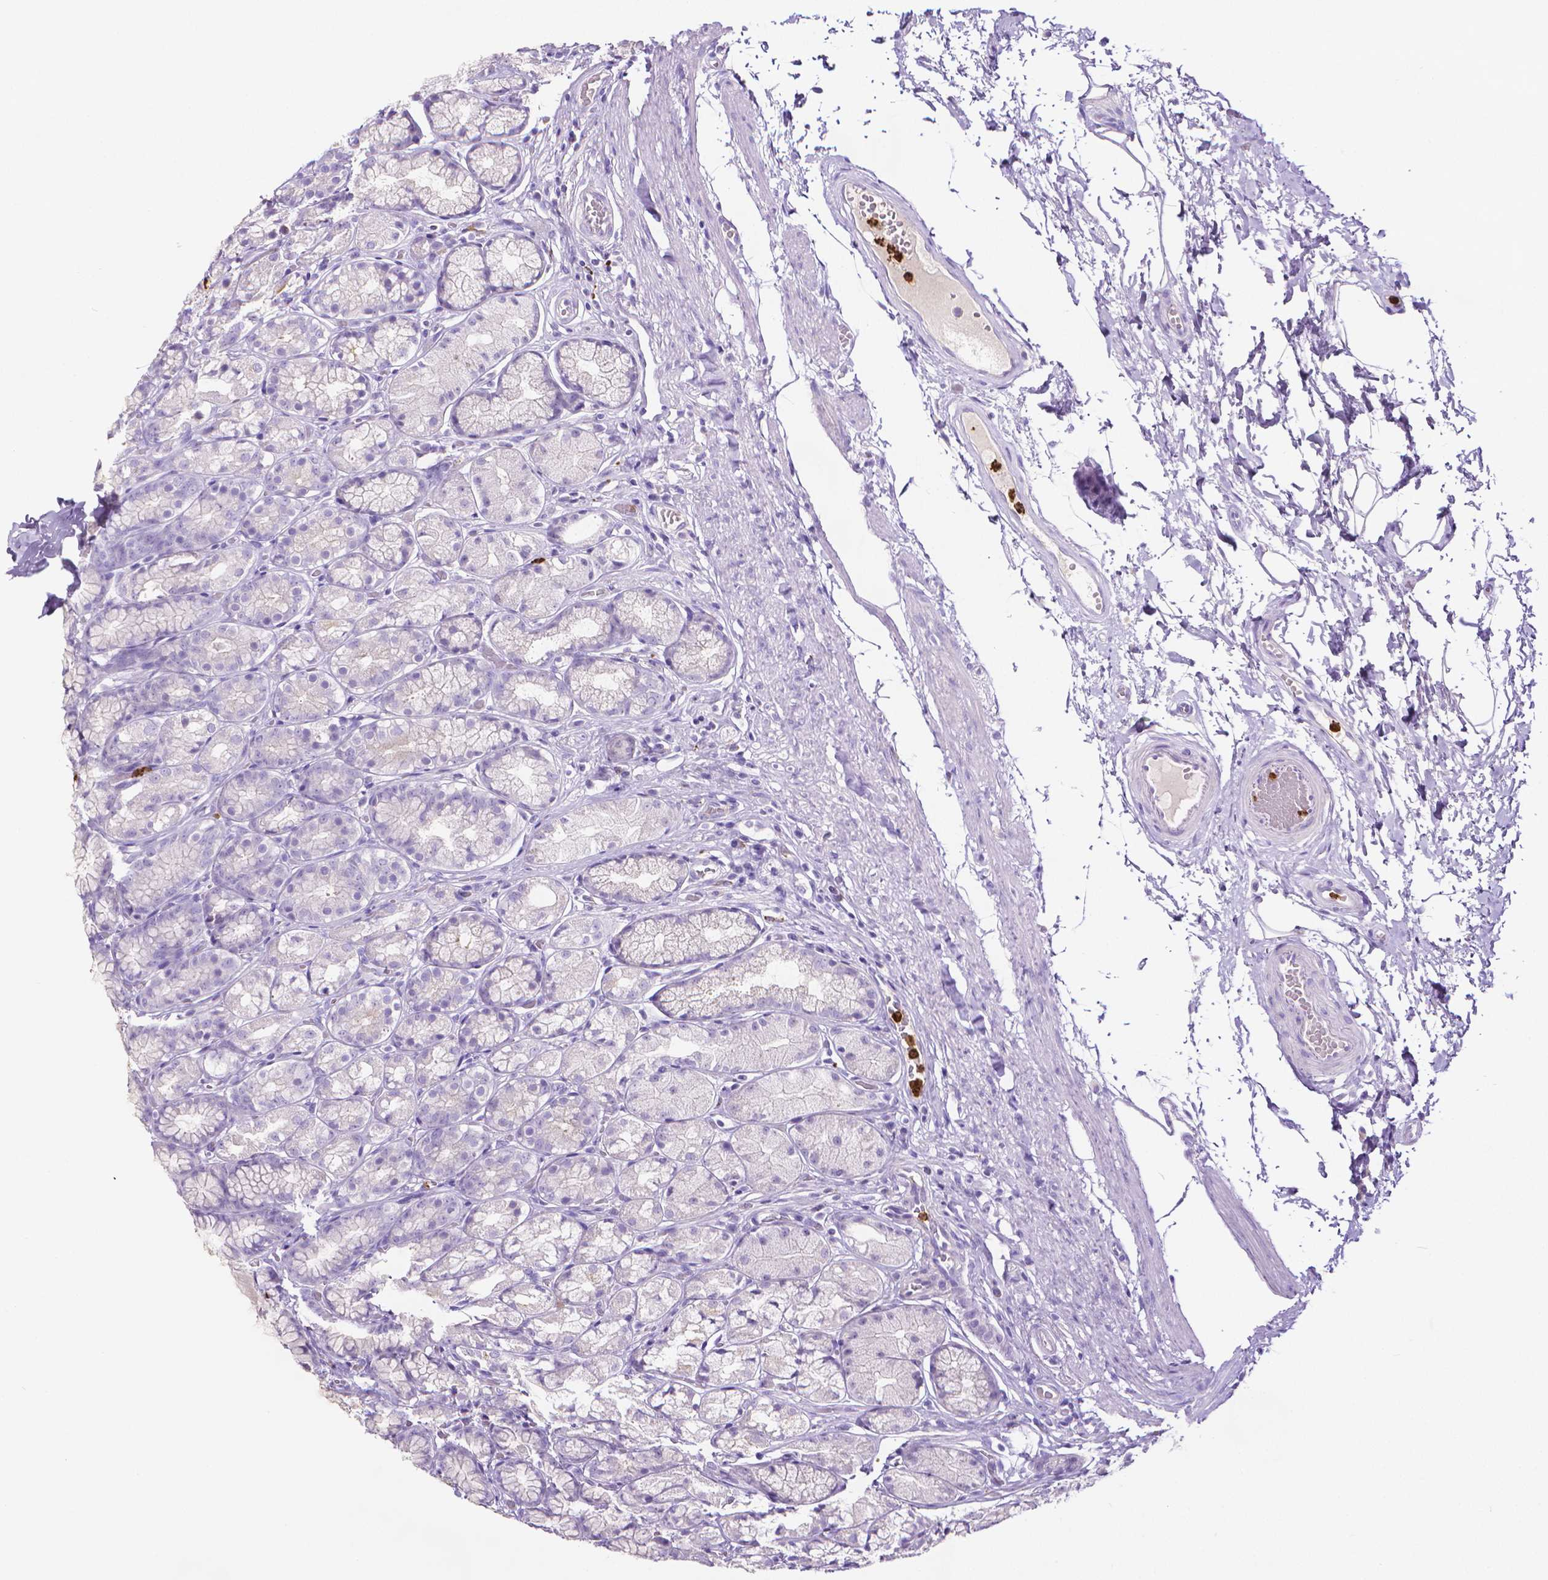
{"staining": {"intensity": "negative", "quantity": "none", "location": "none"}, "tissue": "stomach", "cell_type": "Glandular cells", "image_type": "normal", "snomed": [{"axis": "morphology", "description": "Normal tissue, NOS"}, {"axis": "topography", "description": "Stomach"}], "caption": "IHC photomicrograph of unremarkable human stomach stained for a protein (brown), which displays no expression in glandular cells. (Brightfield microscopy of DAB immunohistochemistry at high magnification).", "gene": "MMP9", "patient": {"sex": "male", "age": 70}}